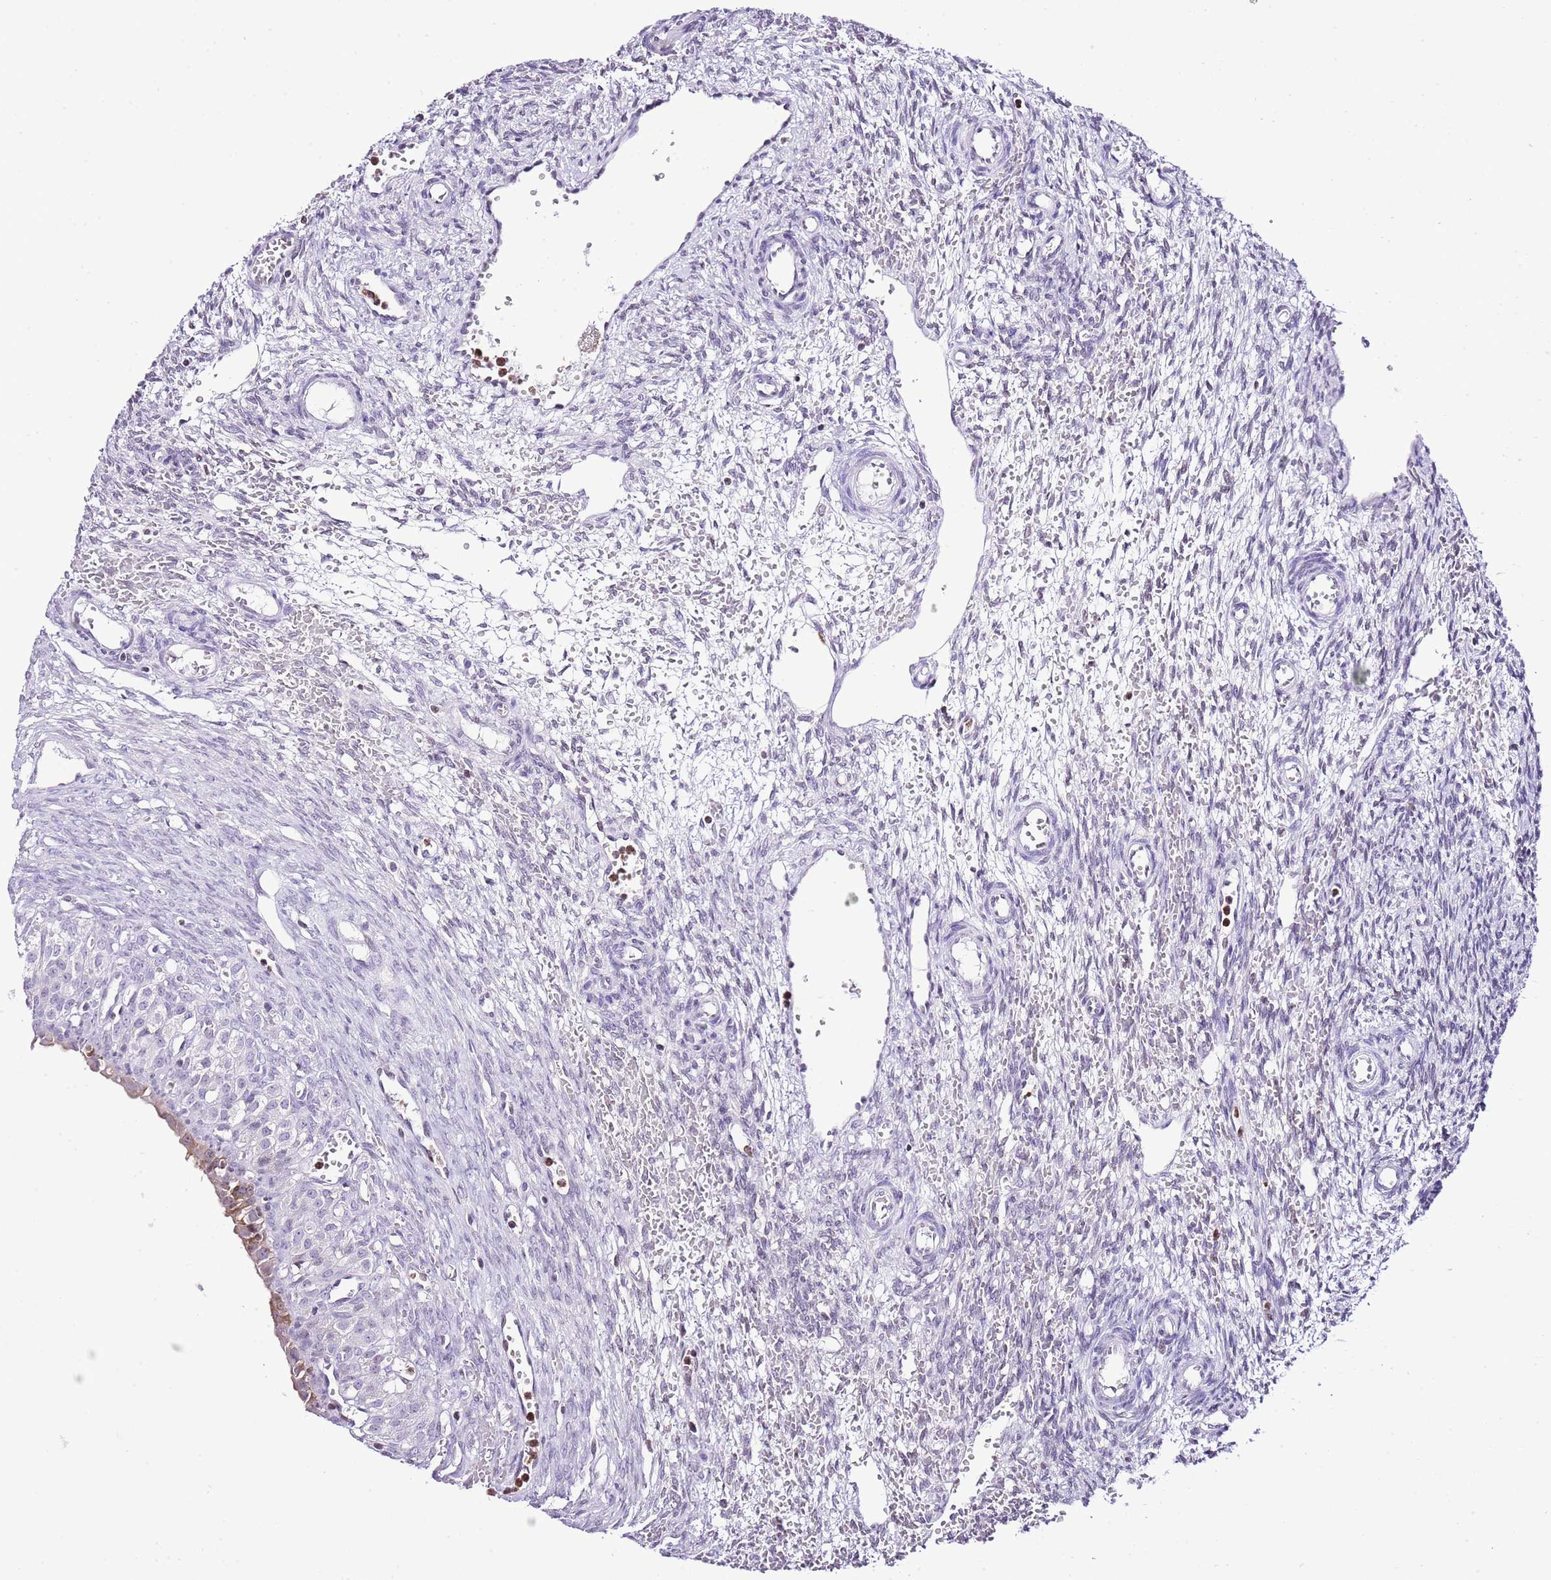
{"staining": {"intensity": "moderate", "quantity": ">75%", "location": "nuclear"}, "tissue": "ovary", "cell_type": "Follicle cells", "image_type": "normal", "snomed": [{"axis": "morphology", "description": "Normal tissue, NOS"}, {"axis": "topography", "description": "Ovary"}], "caption": "Ovary stained with DAB (3,3'-diaminobenzidine) immunohistochemistry reveals medium levels of moderate nuclear staining in about >75% of follicle cells. (DAB (3,3'-diaminobenzidine) IHC with brightfield microscopy, high magnification).", "gene": "PRR15", "patient": {"sex": "female", "age": 39}}